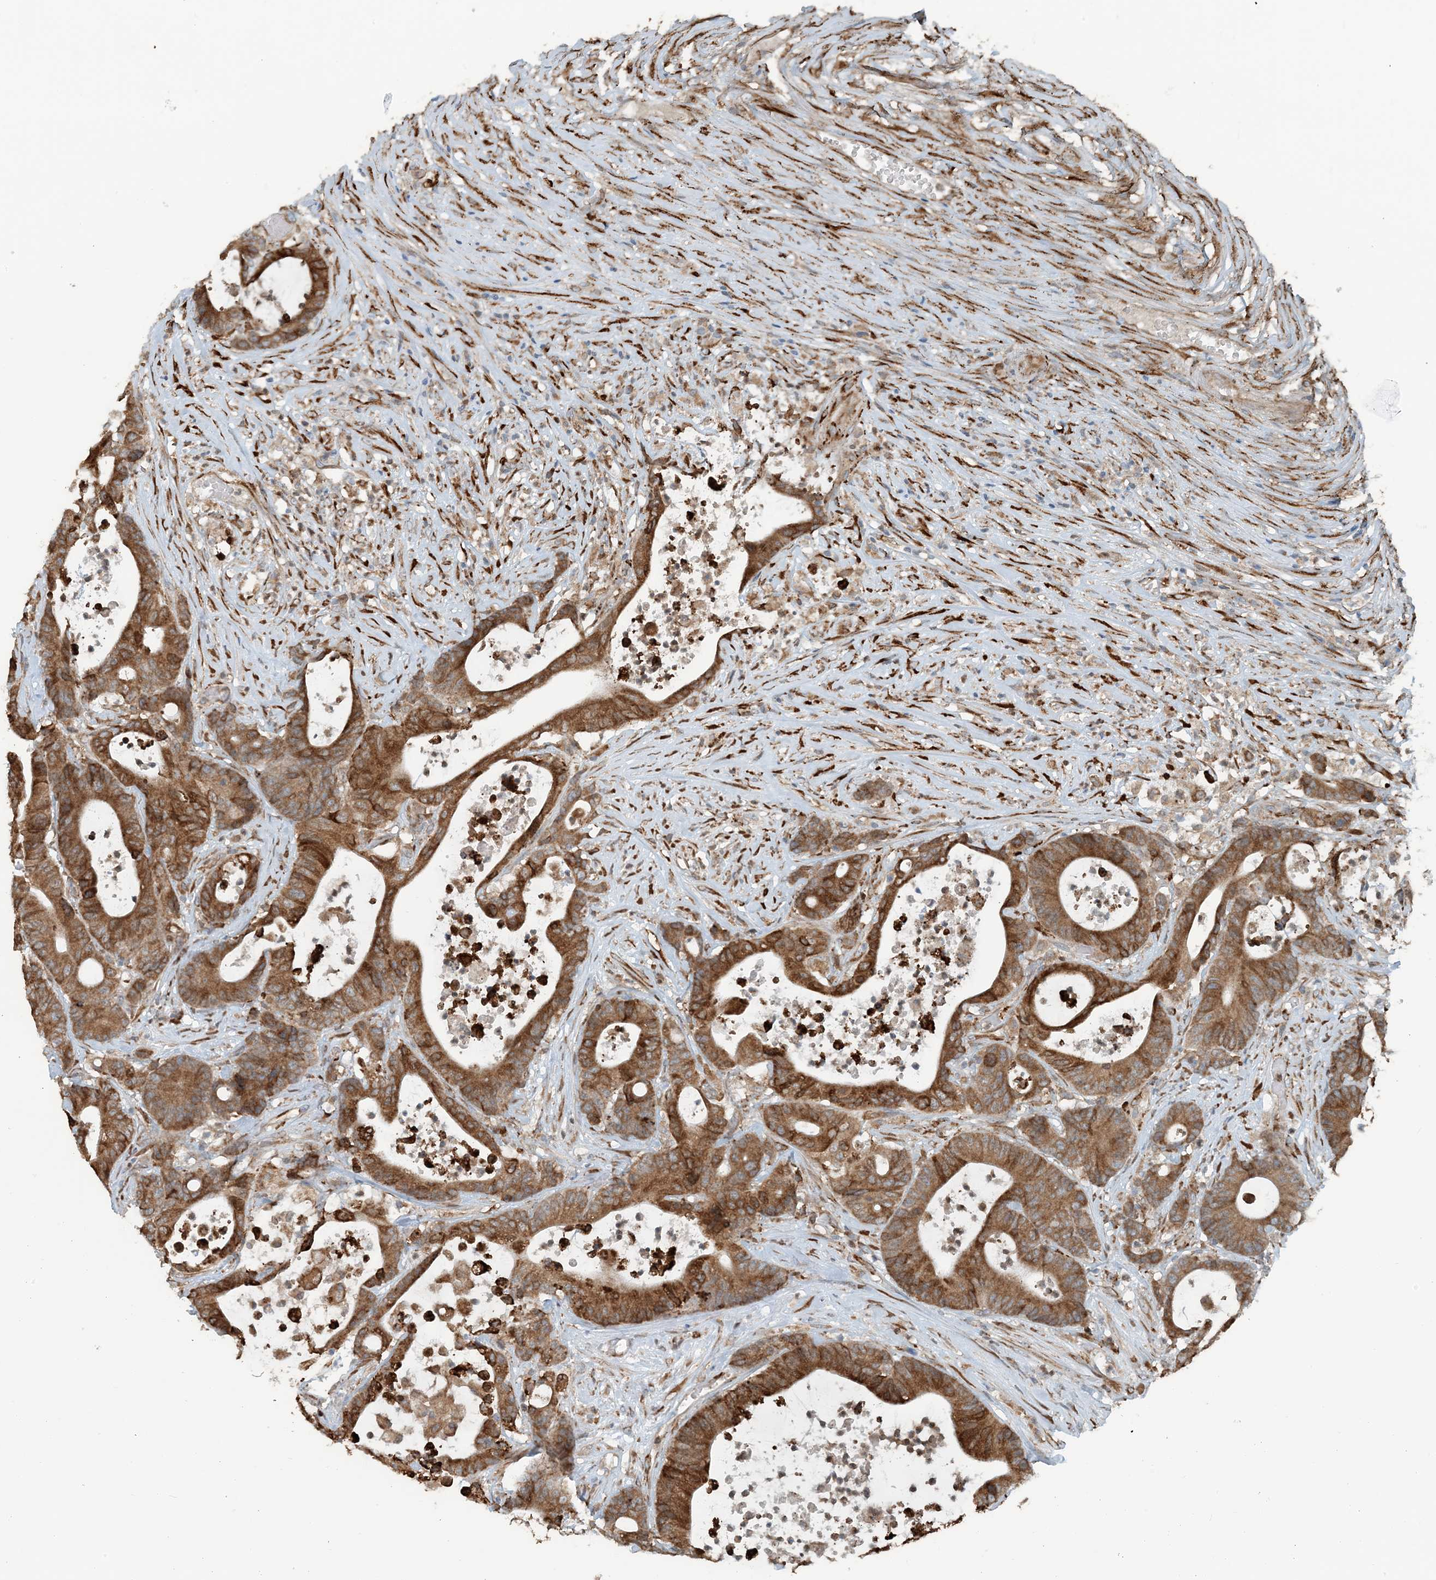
{"staining": {"intensity": "moderate", "quantity": ">75%", "location": "cytoplasmic/membranous"}, "tissue": "colorectal cancer", "cell_type": "Tumor cells", "image_type": "cancer", "snomed": [{"axis": "morphology", "description": "Adenocarcinoma, NOS"}, {"axis": "topography", "description": "Colon"}], "caption": "Human colorectal cancer stained with a brown dye reveals moderate cytoplasmic/membranous positive positivity in about >75% of tumor cells.", "gene": "CERKL", "patient": {"sex": "female", "age": 84}}